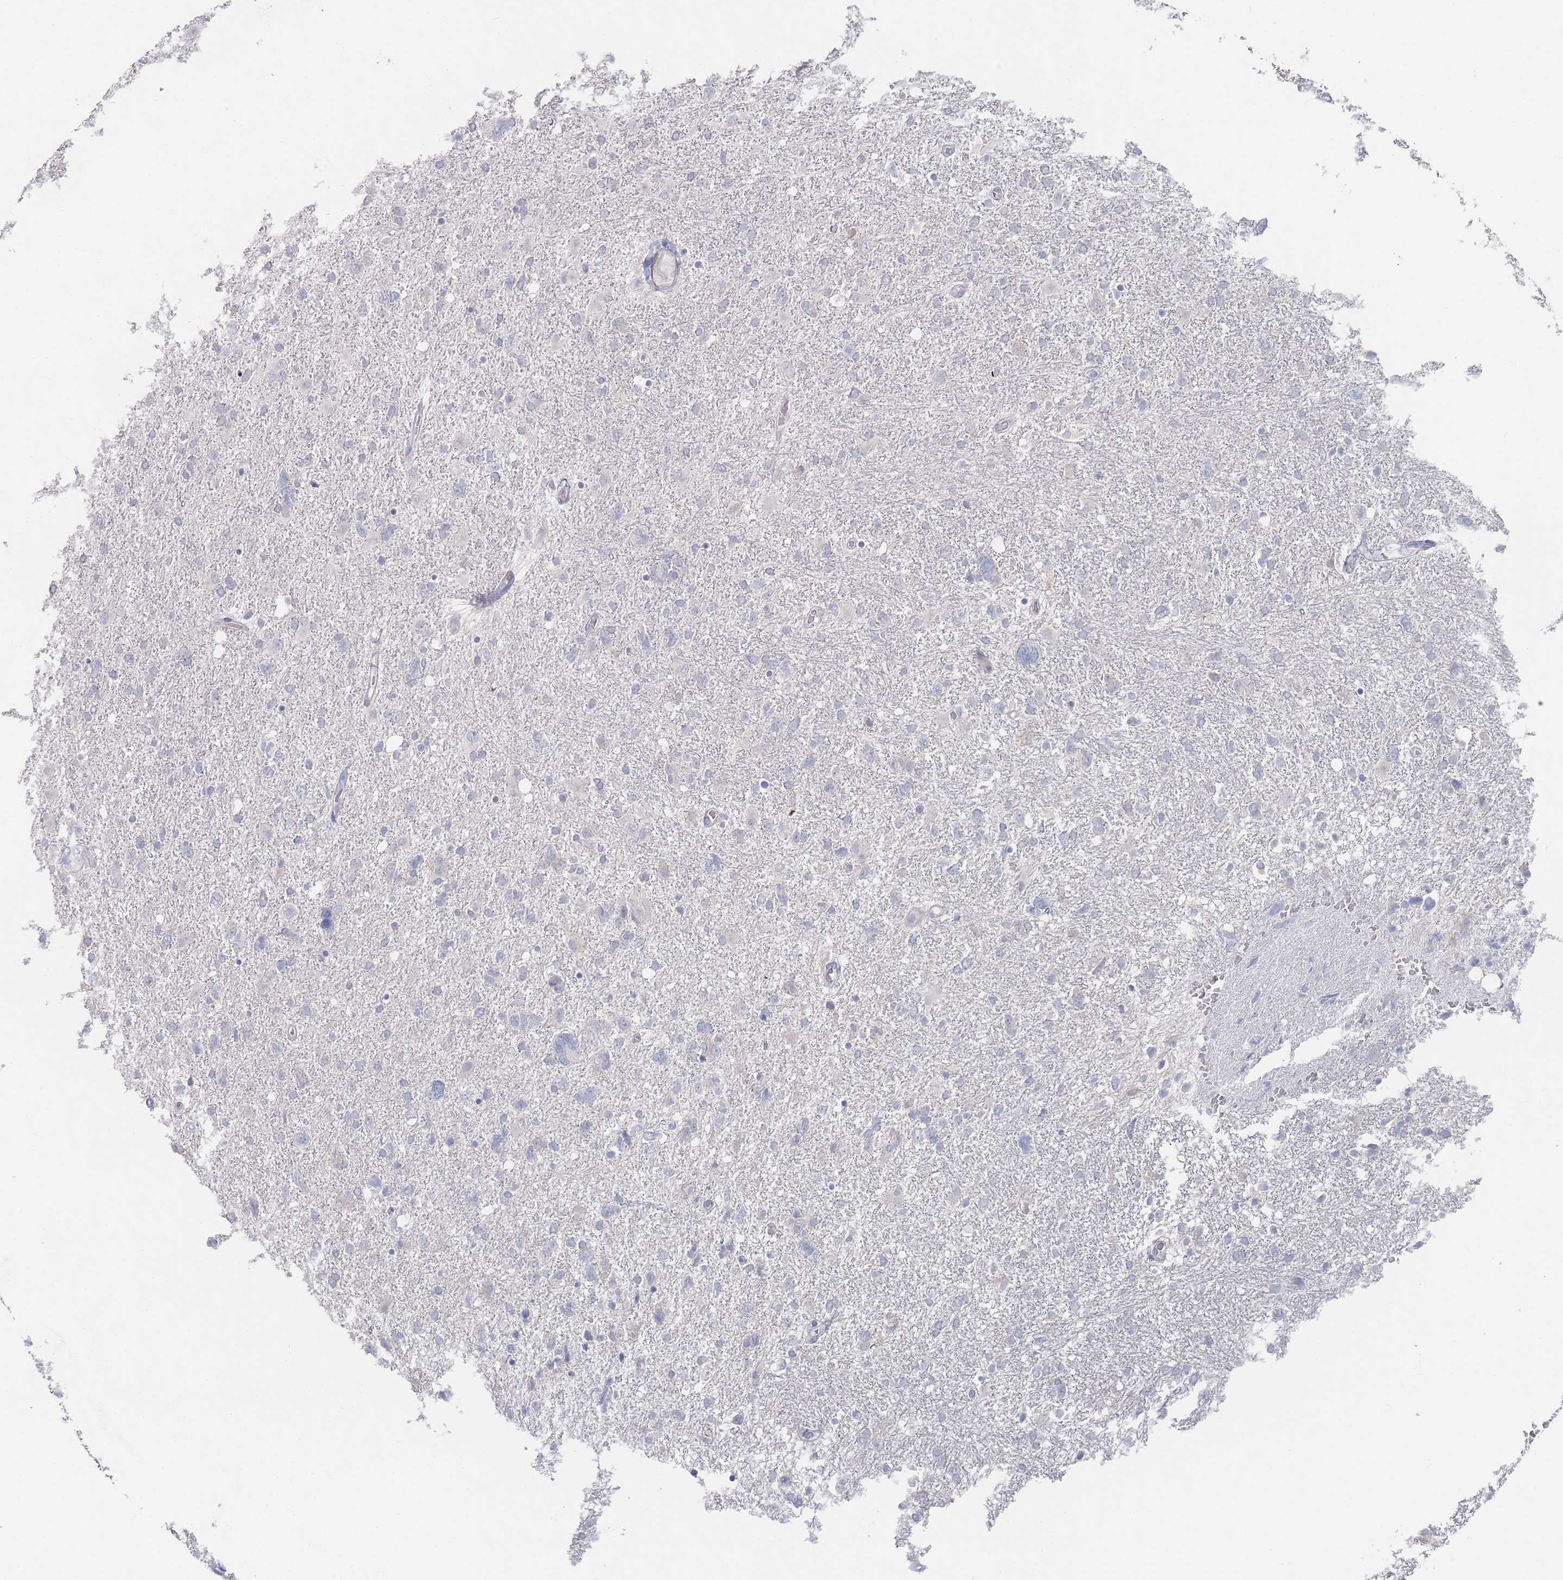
{"staining": {"intensity": "negative", "quantity": "none", "location": "none"}, "tissue": "glioma", "cell_type": "Tumor cells", "image_type": "cancer", "snomed": [{"axis": "morphology", "description": "Glioma, malignant, High grade"}, {"axis": "topography", "description": "Brain"}], "caption": "A high-resolution micrograph shows IHC staining of malignant high-grade glioma, which reveals no significant positivity in tumor cells.", "gene": "PROM2", "patient": {"sex": "male", "age": 61}}